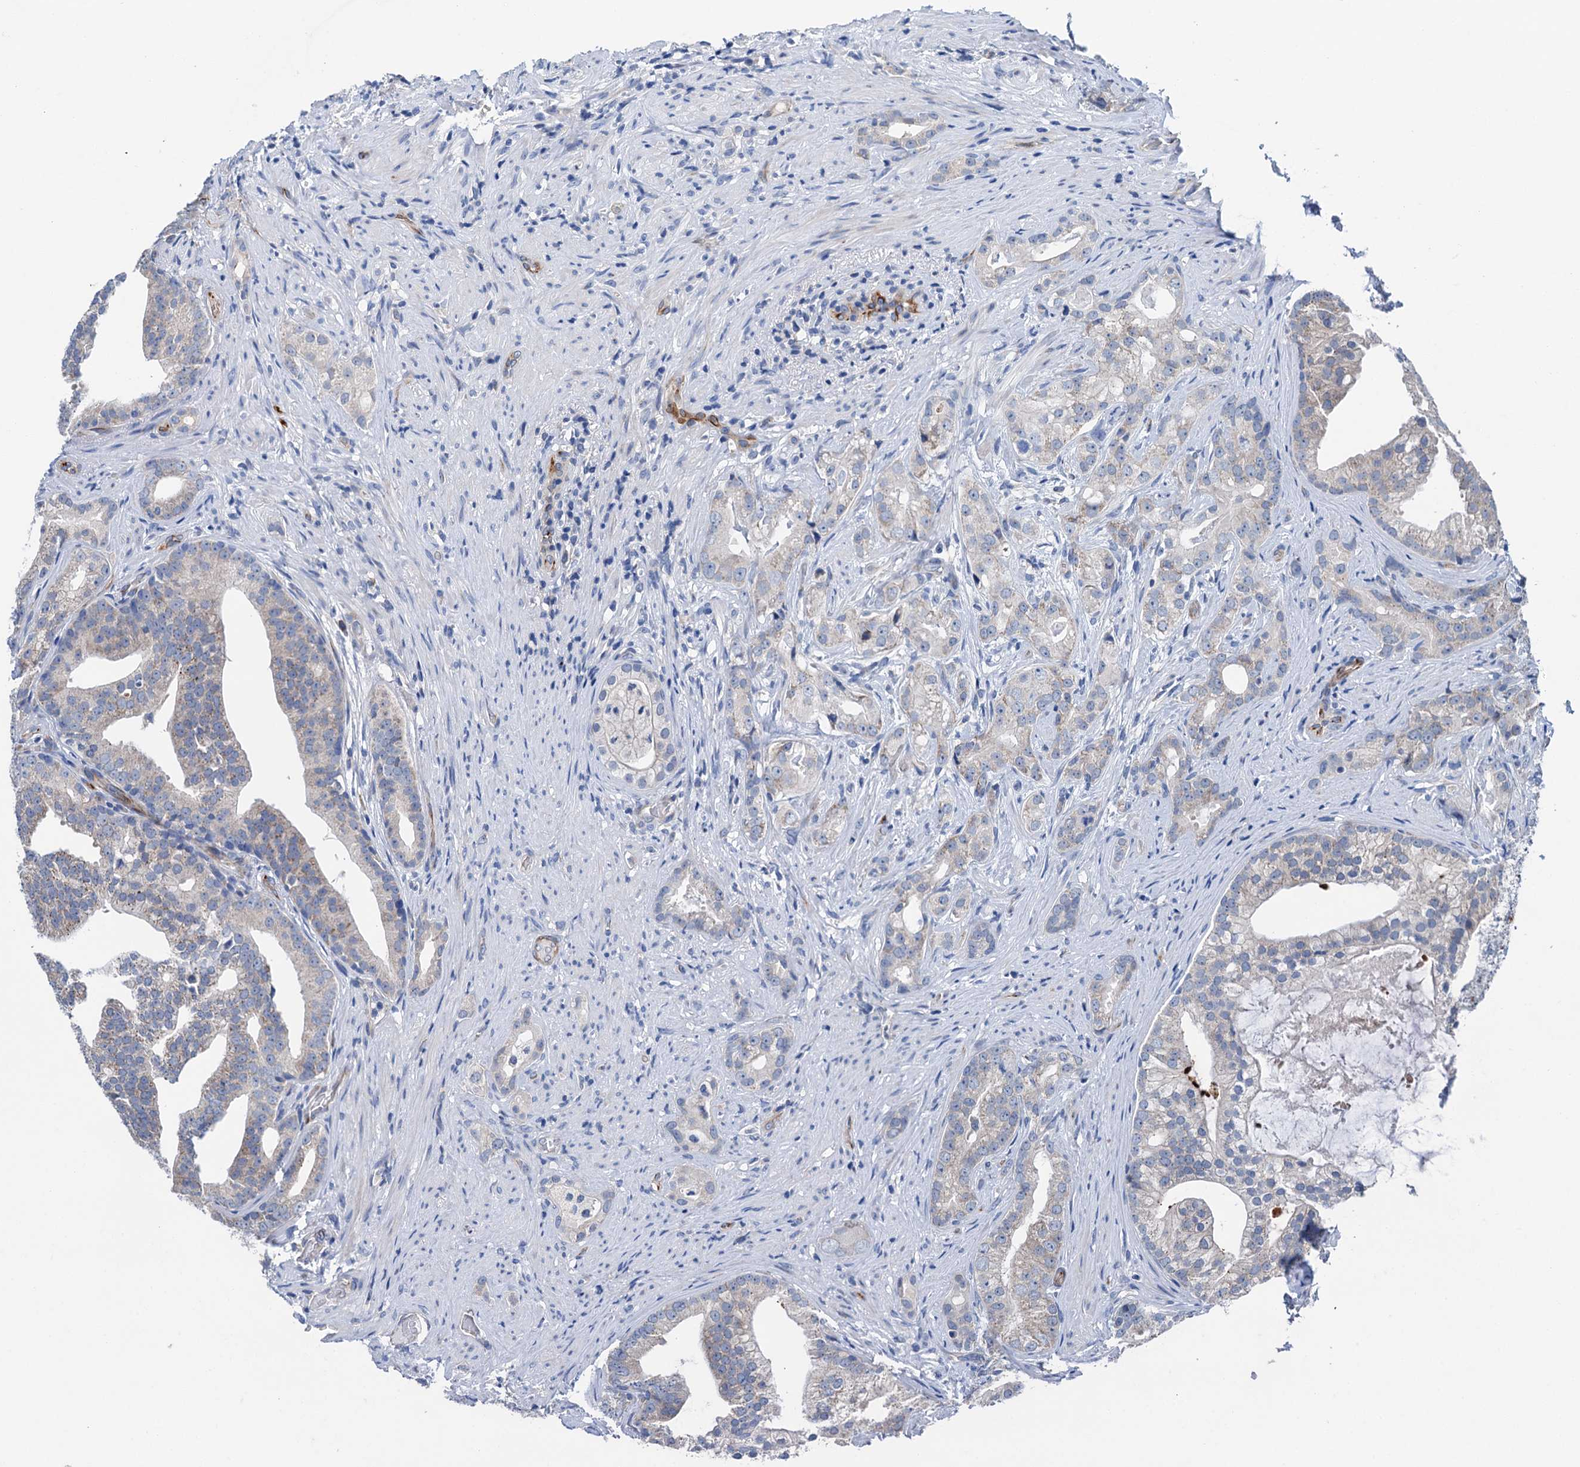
{"staining": {"intensity": "weak", "quantity": "<25%", "location": "cytoplasmic/membranous"}, "tissue": "prostate cancer", "cell_type": "Tumor cells", "image_type": "cancer", "snomed": [{"axis": "morphology", "description": "Adenocarcinoma, Low grade"}, {"axis": "topography", "description": "Prostate"}], "caption": "Tumor cells show no significant positivity in low-grade adenocarcinoma (prostate).", "gene": "ELAC1", "patient": {"sex": "male", "age": 71}}